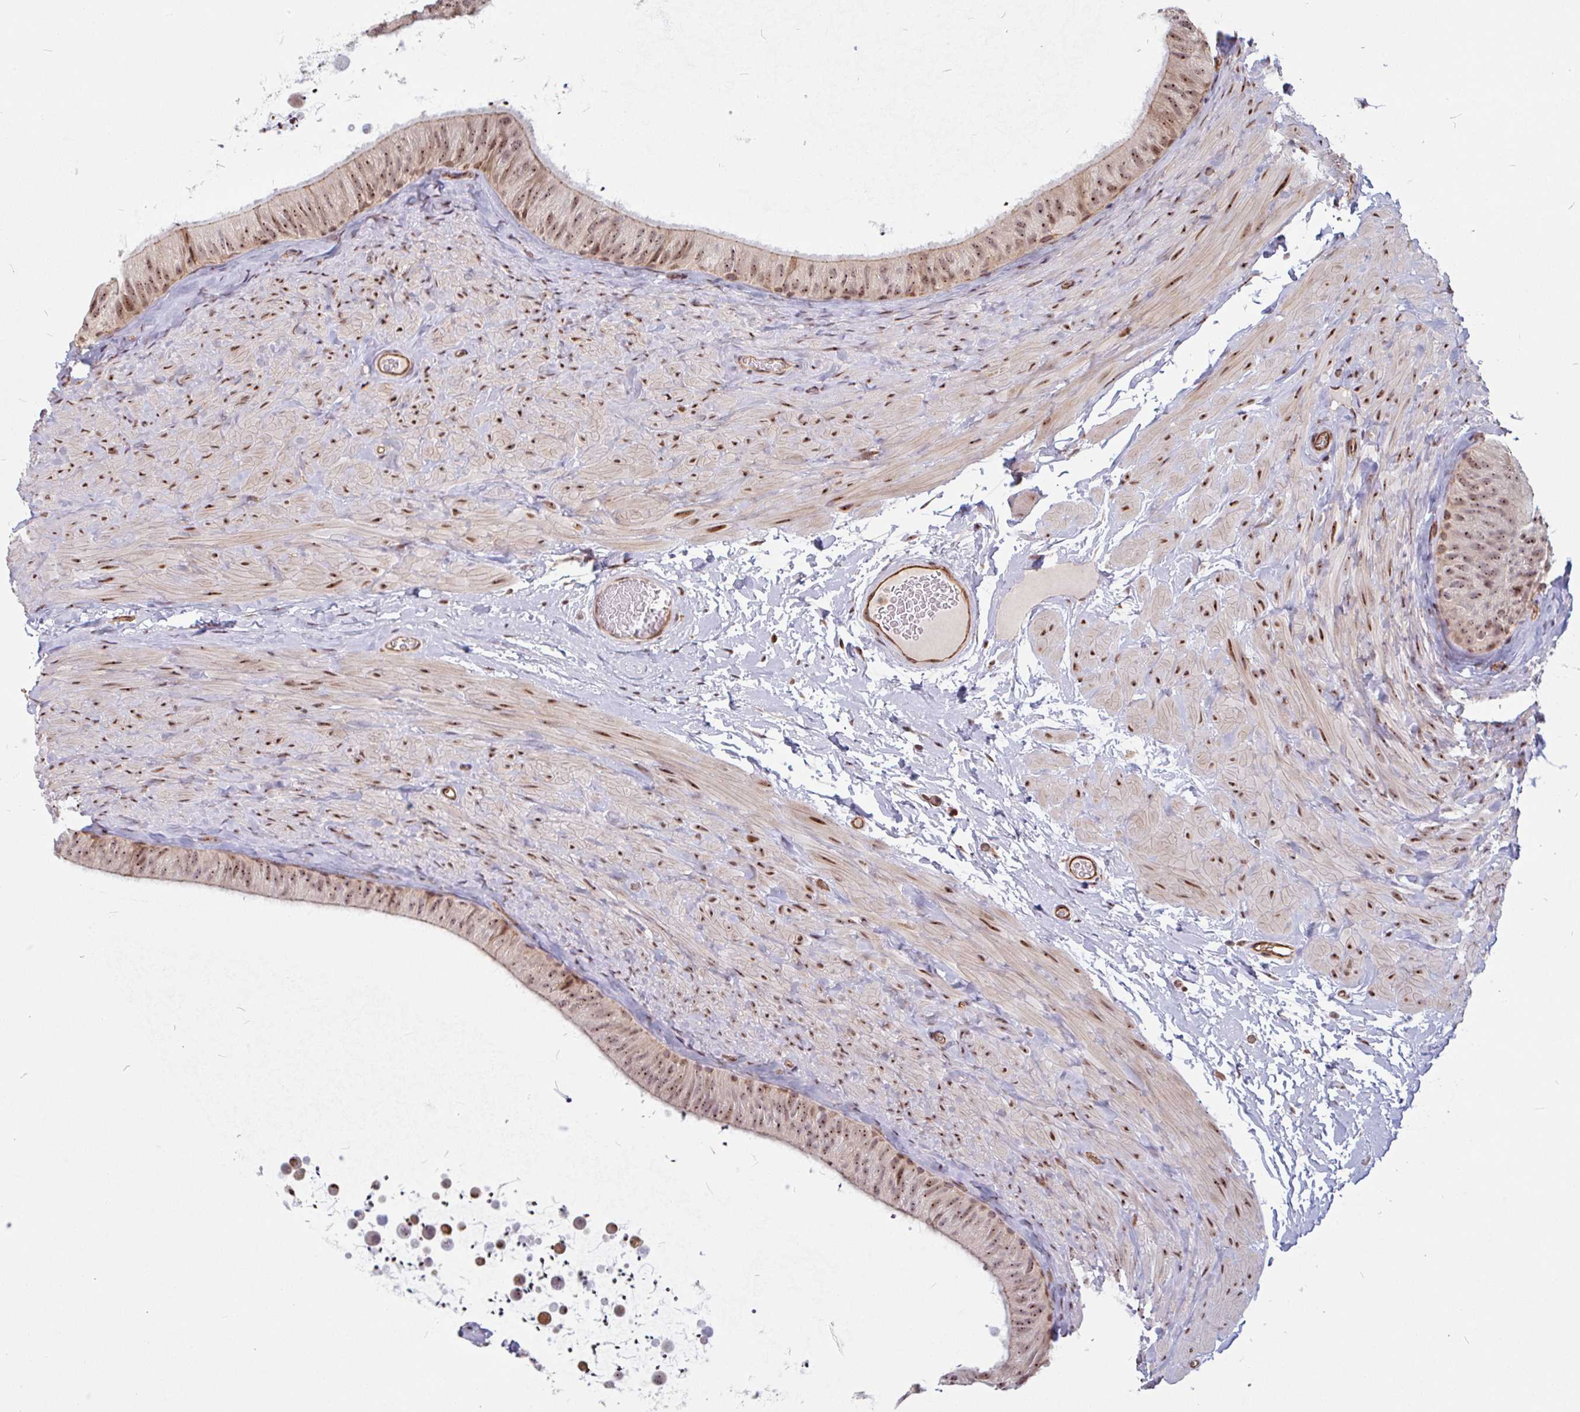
{"staining": {"intensity": "moderate", "quantity": "25%-75%", "location": "cytoplasmic/membranous,nuclear"}, "tissue": "epididymis", "cell_type": "Glandular cells", "image_type": "normal", "snomed": [{"axis": "morphology", "description": "Normal tissue, NOS"}, {"axis": "topography", "description": "Epididymis, spermatic cord, NOS"}, {"axis": "topography", "description": "Epididymis"}], "caption": "Epididymis stained for a protein (brown) reveals moderate cytoplasmic/membranous,nuclear positive staining in about 25%-75% of glandular cells.", "gene": "ZNF689", "patient": {"sex": "male", "age": 31}}